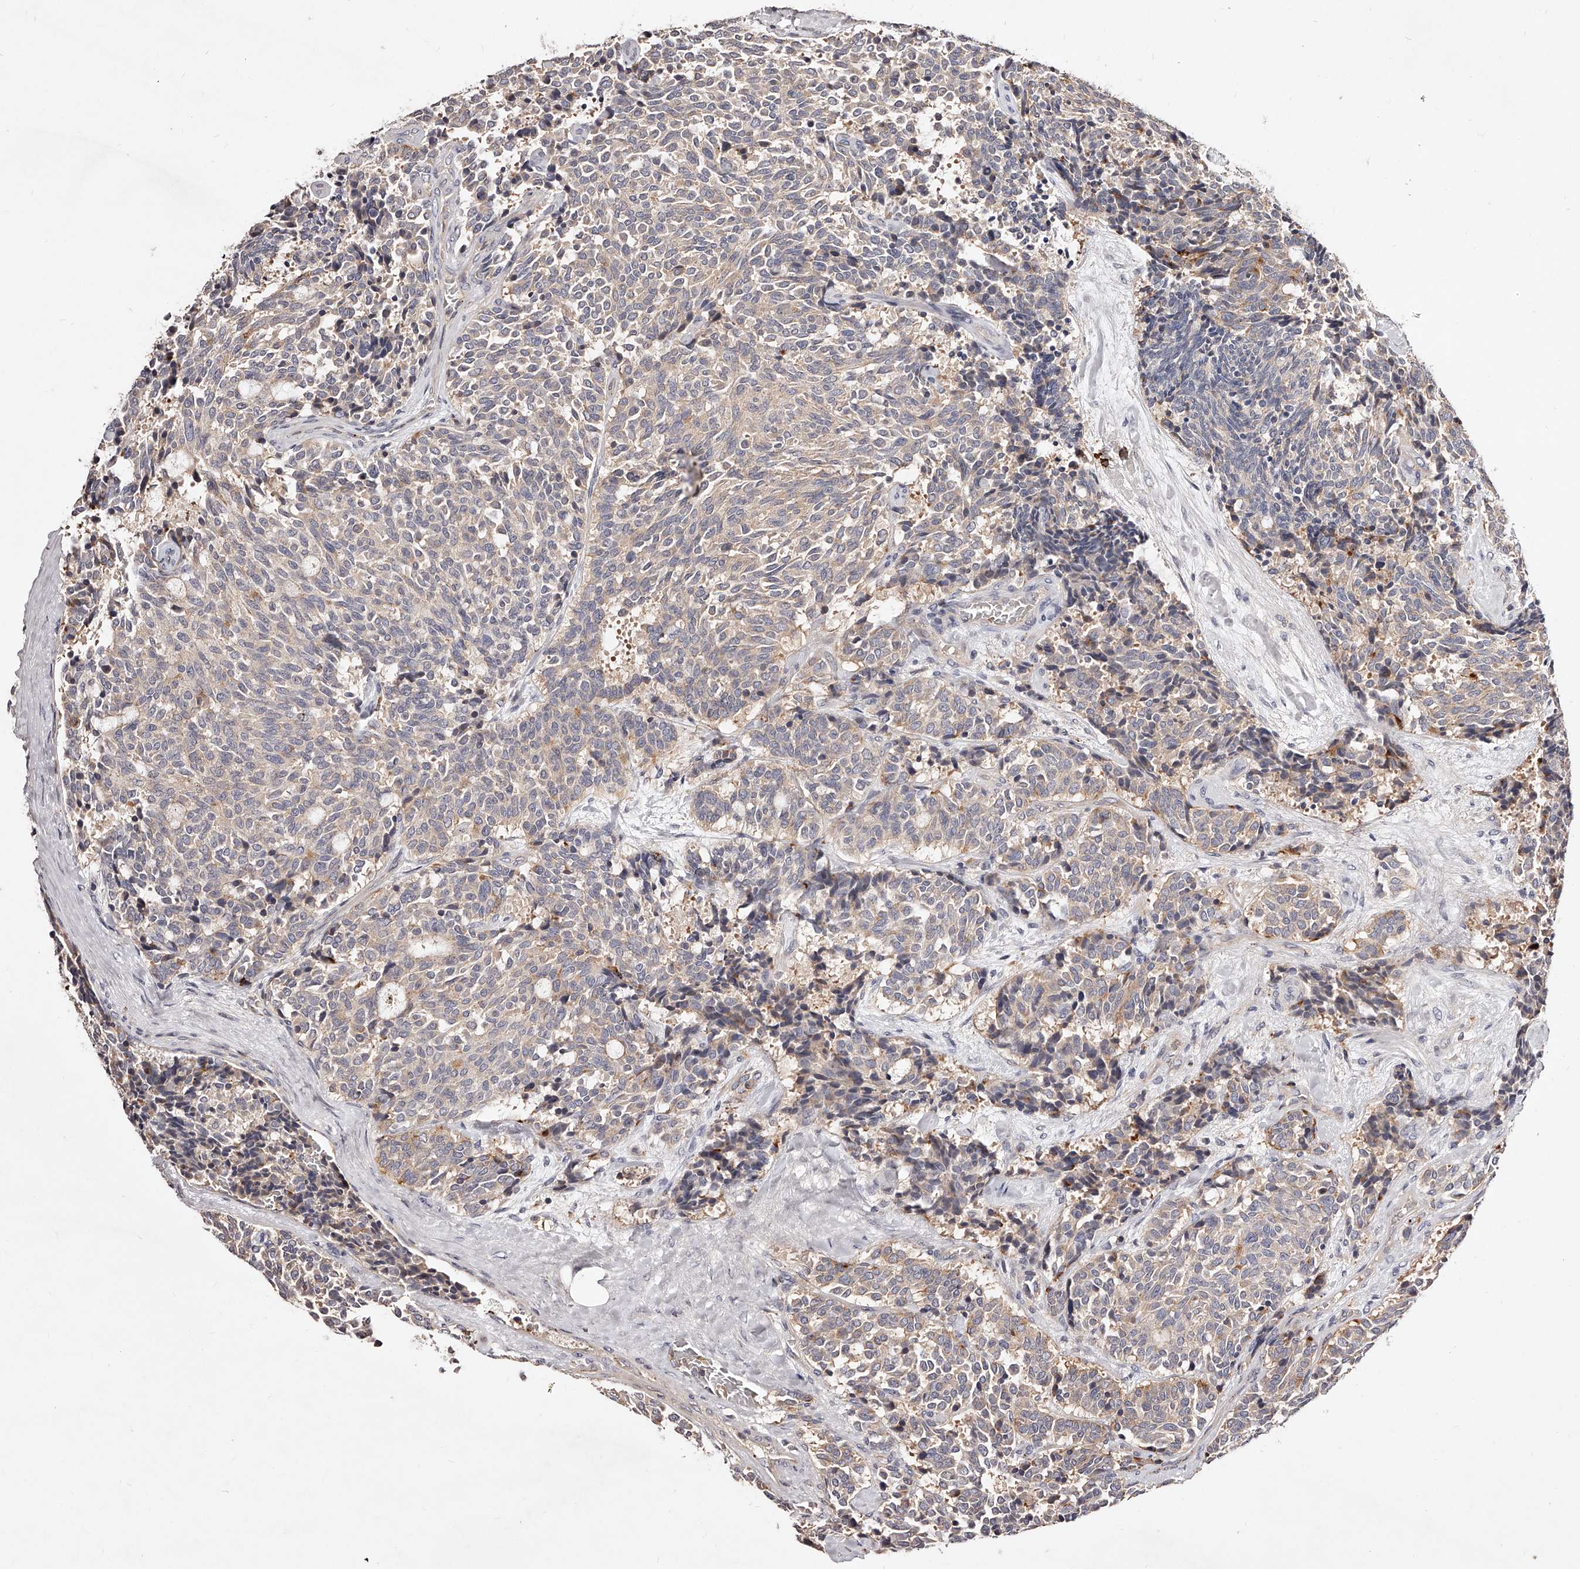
{"staining": {"intensity": "weak", "quantity": "<25%", "location": "cytoplasmic/membranous"}, "tissue": "carcinoid", "cell_type": "Tumor cells", "image_type": "cancer", "snomed": [{"axis": "morphology", "description": "Carcinoid, malignant, NOS"}, {"axis": "topography", "description": "Pancreas"}], "caption": "Tumor cells show no significant protein positivity in carcinoid.", "gene": "PHACTR1", "patient": {"sex": "female", "age": 54}}